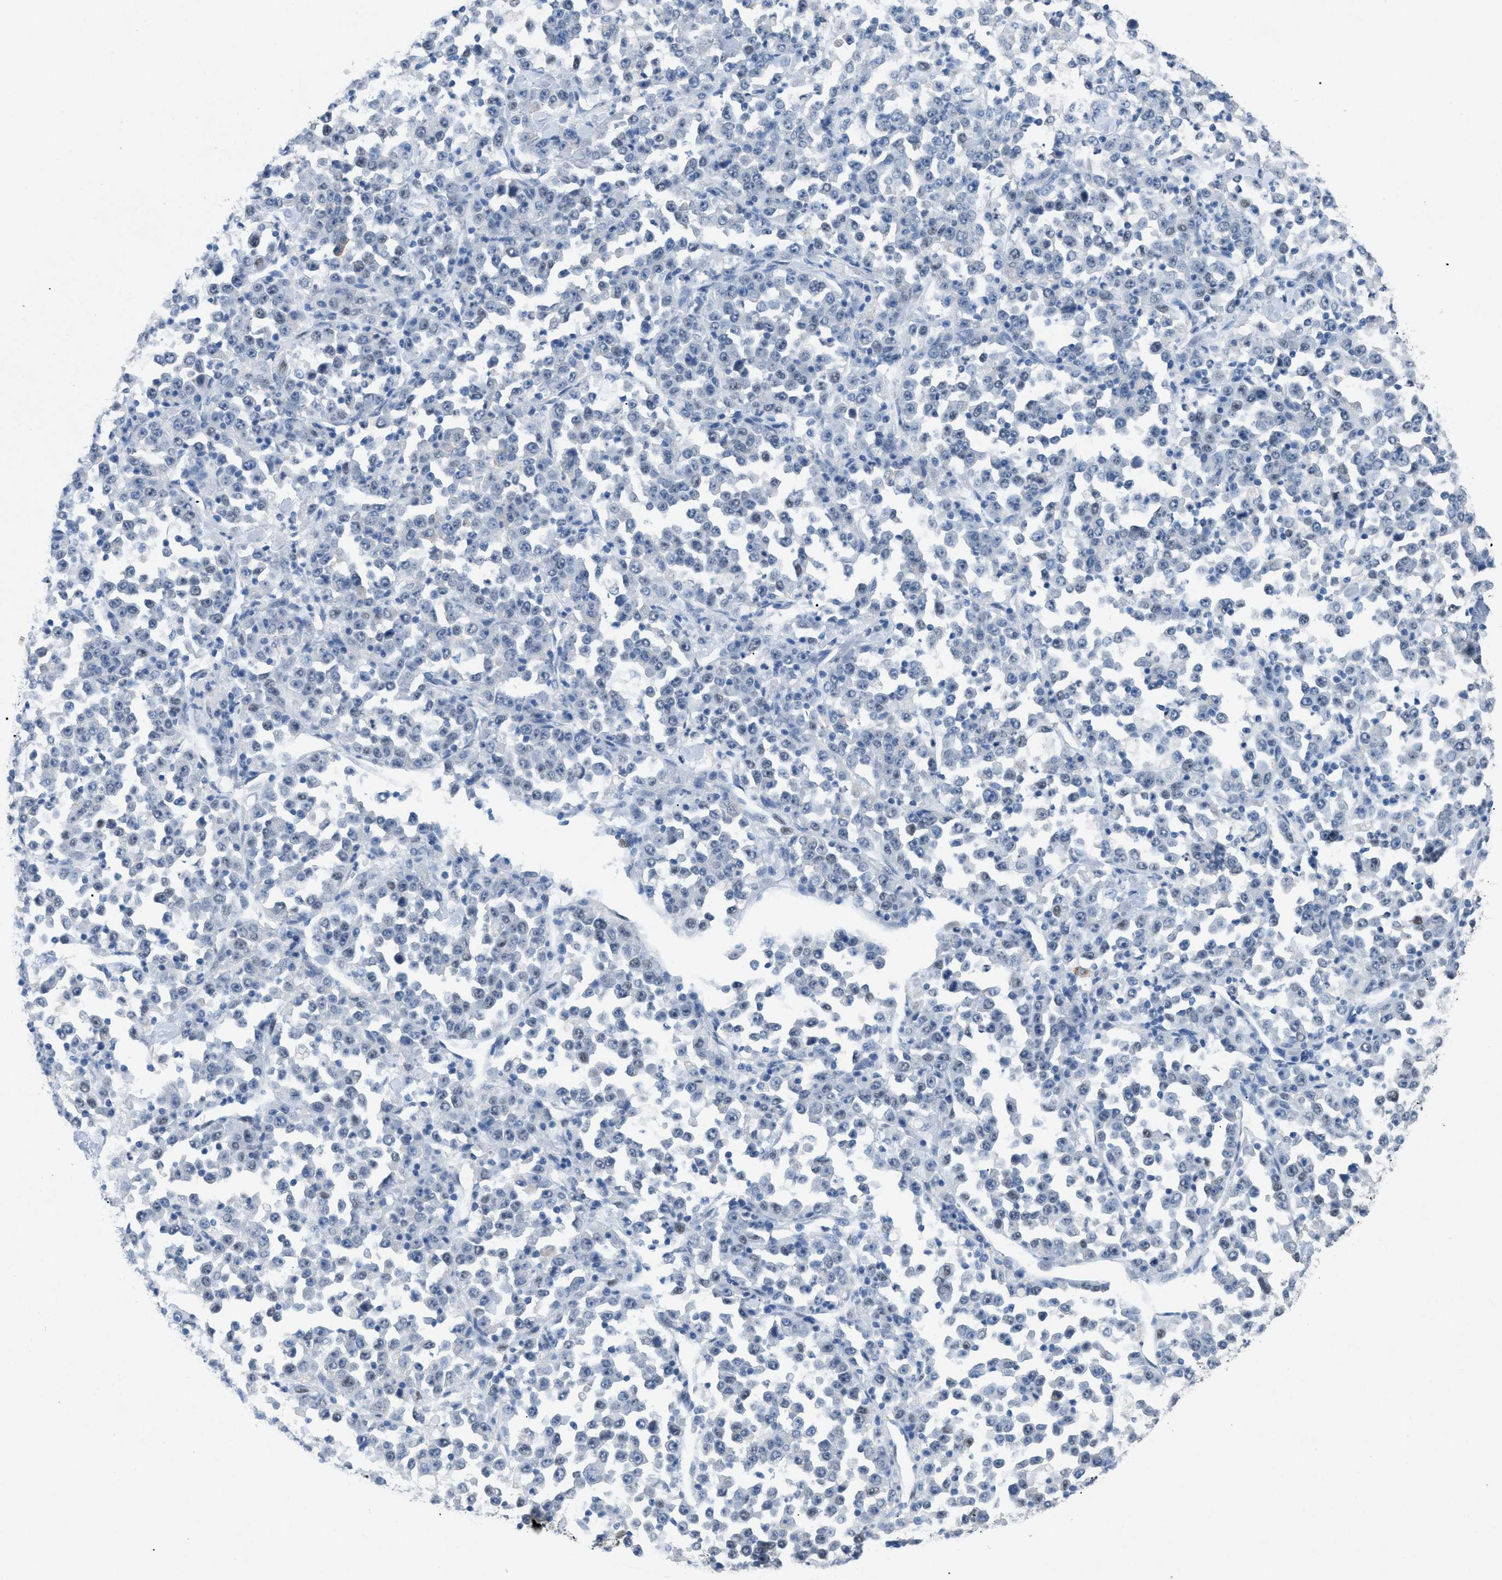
{"staining": {"intensity": "negative", "quantity": "none", "location": "none"}, "tissue": "stomach cancer", "cell_type": "Tumor cells", "image_type": "cancer", "snomed": [{"axis": "morphology", "description": "Normal tissue, NOS"}, {"axis": "morphology", "description": "Adenocarcinoma, NOS"}, {"axis": "topography", "description": "Stomach, upper"}, {"axis": "topography", "description": "Stomach"}], "caption": "An immunohistochemistry (IHC) photomicrograph of stomach cancer (adenocarcinoma) is shown. There is no staining in tumor cells of stomach cancer (adenocarcinoma).", "gene": "TASOR", "patient": {"sex": "male", "age": 59}}